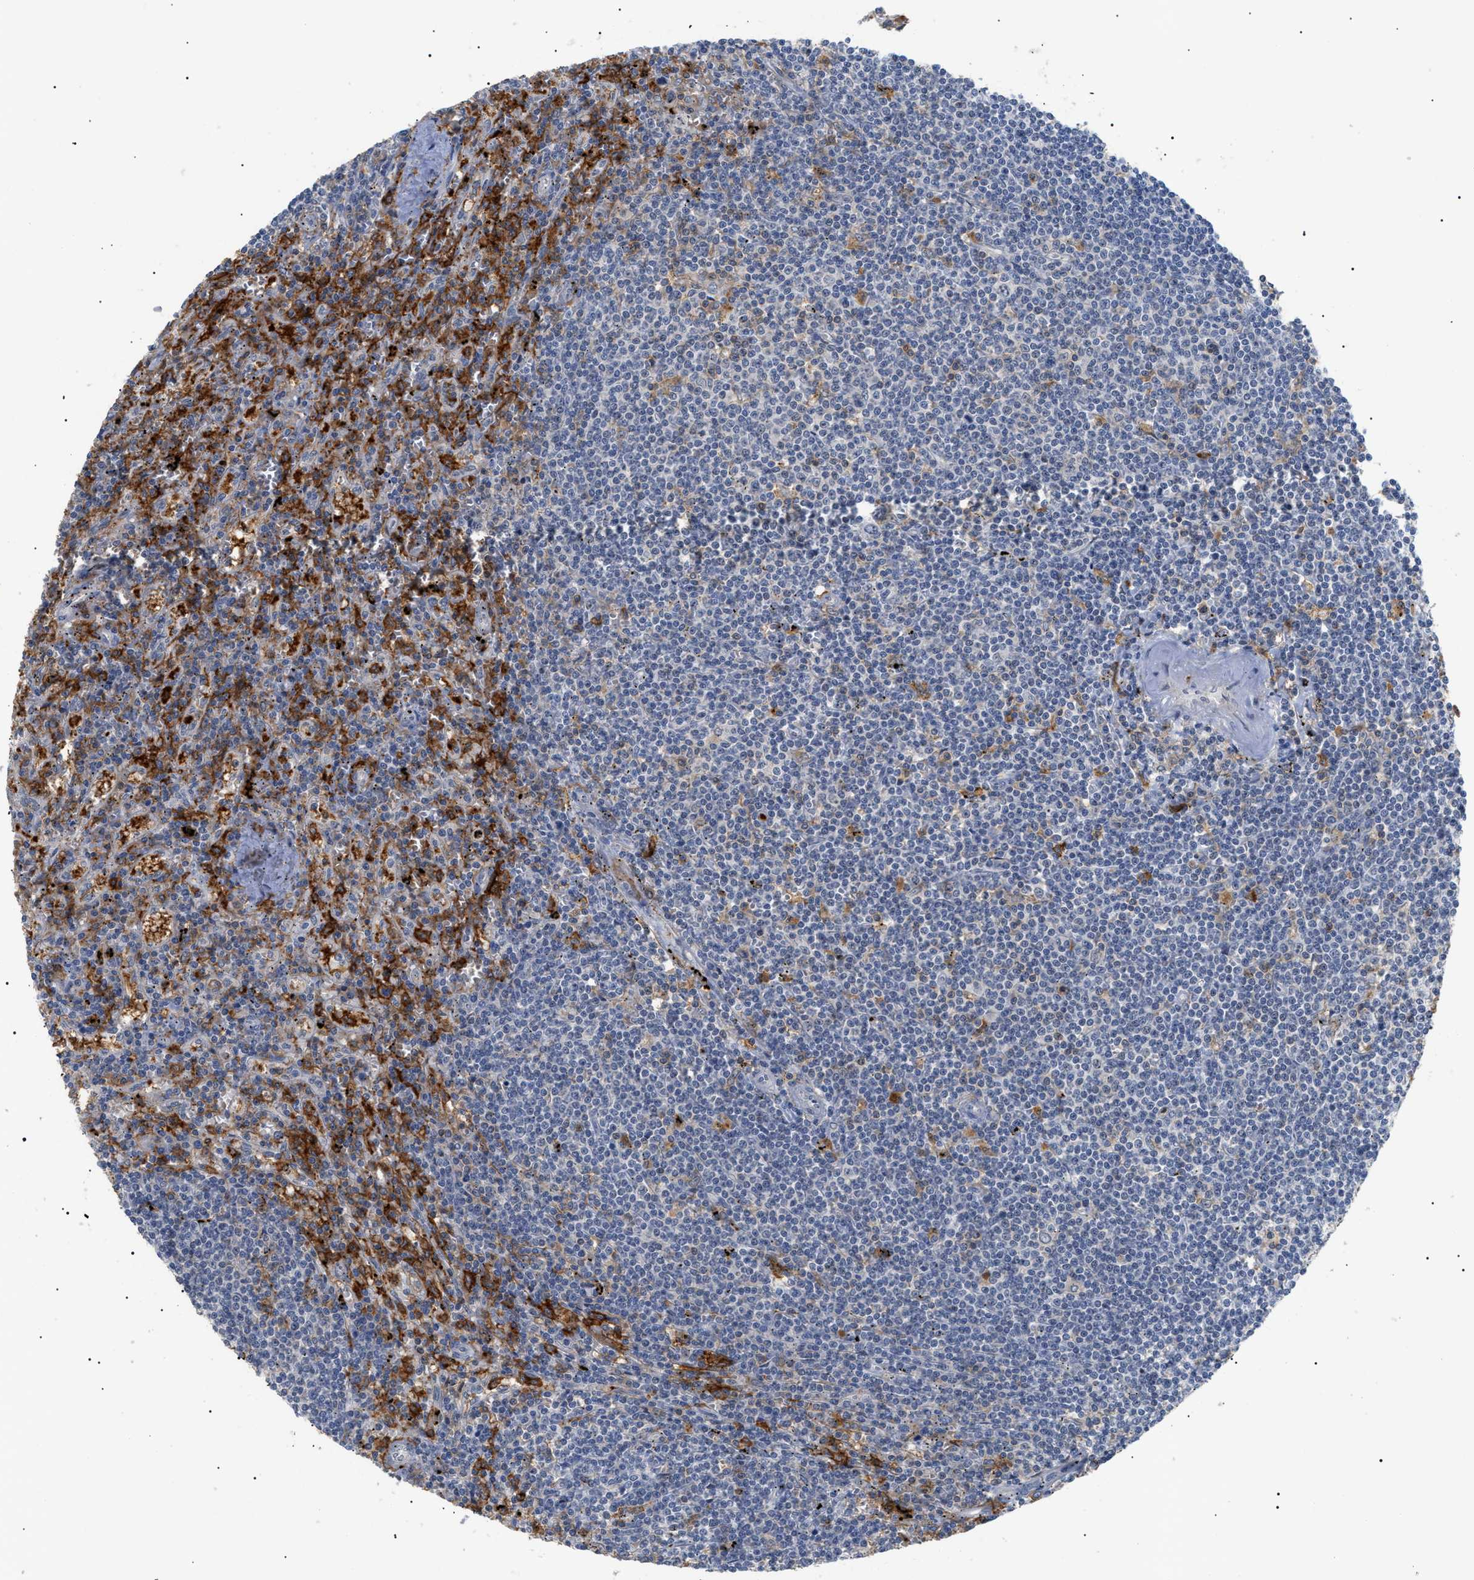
{"staining": {"intensity": "negative", "quantity": "none", "location": "none"}, "tissue": "lymphoma", "cell_type": "Tumor cells", "image_type": "cancer", "snomed": [{"axis": "morphology", "description": "Malignant lymphoma, non-Hodgkin's type, Low grade"}, {"axis": "topography", "description": "Spleen"}], "caption": "The histopathology image exhibits no staining of tumor cells in low-grade malignant lymphoma, non-Hodgkin's type.", "gene": "CD300A", "patient": {"sex": "male", "age": 76}}